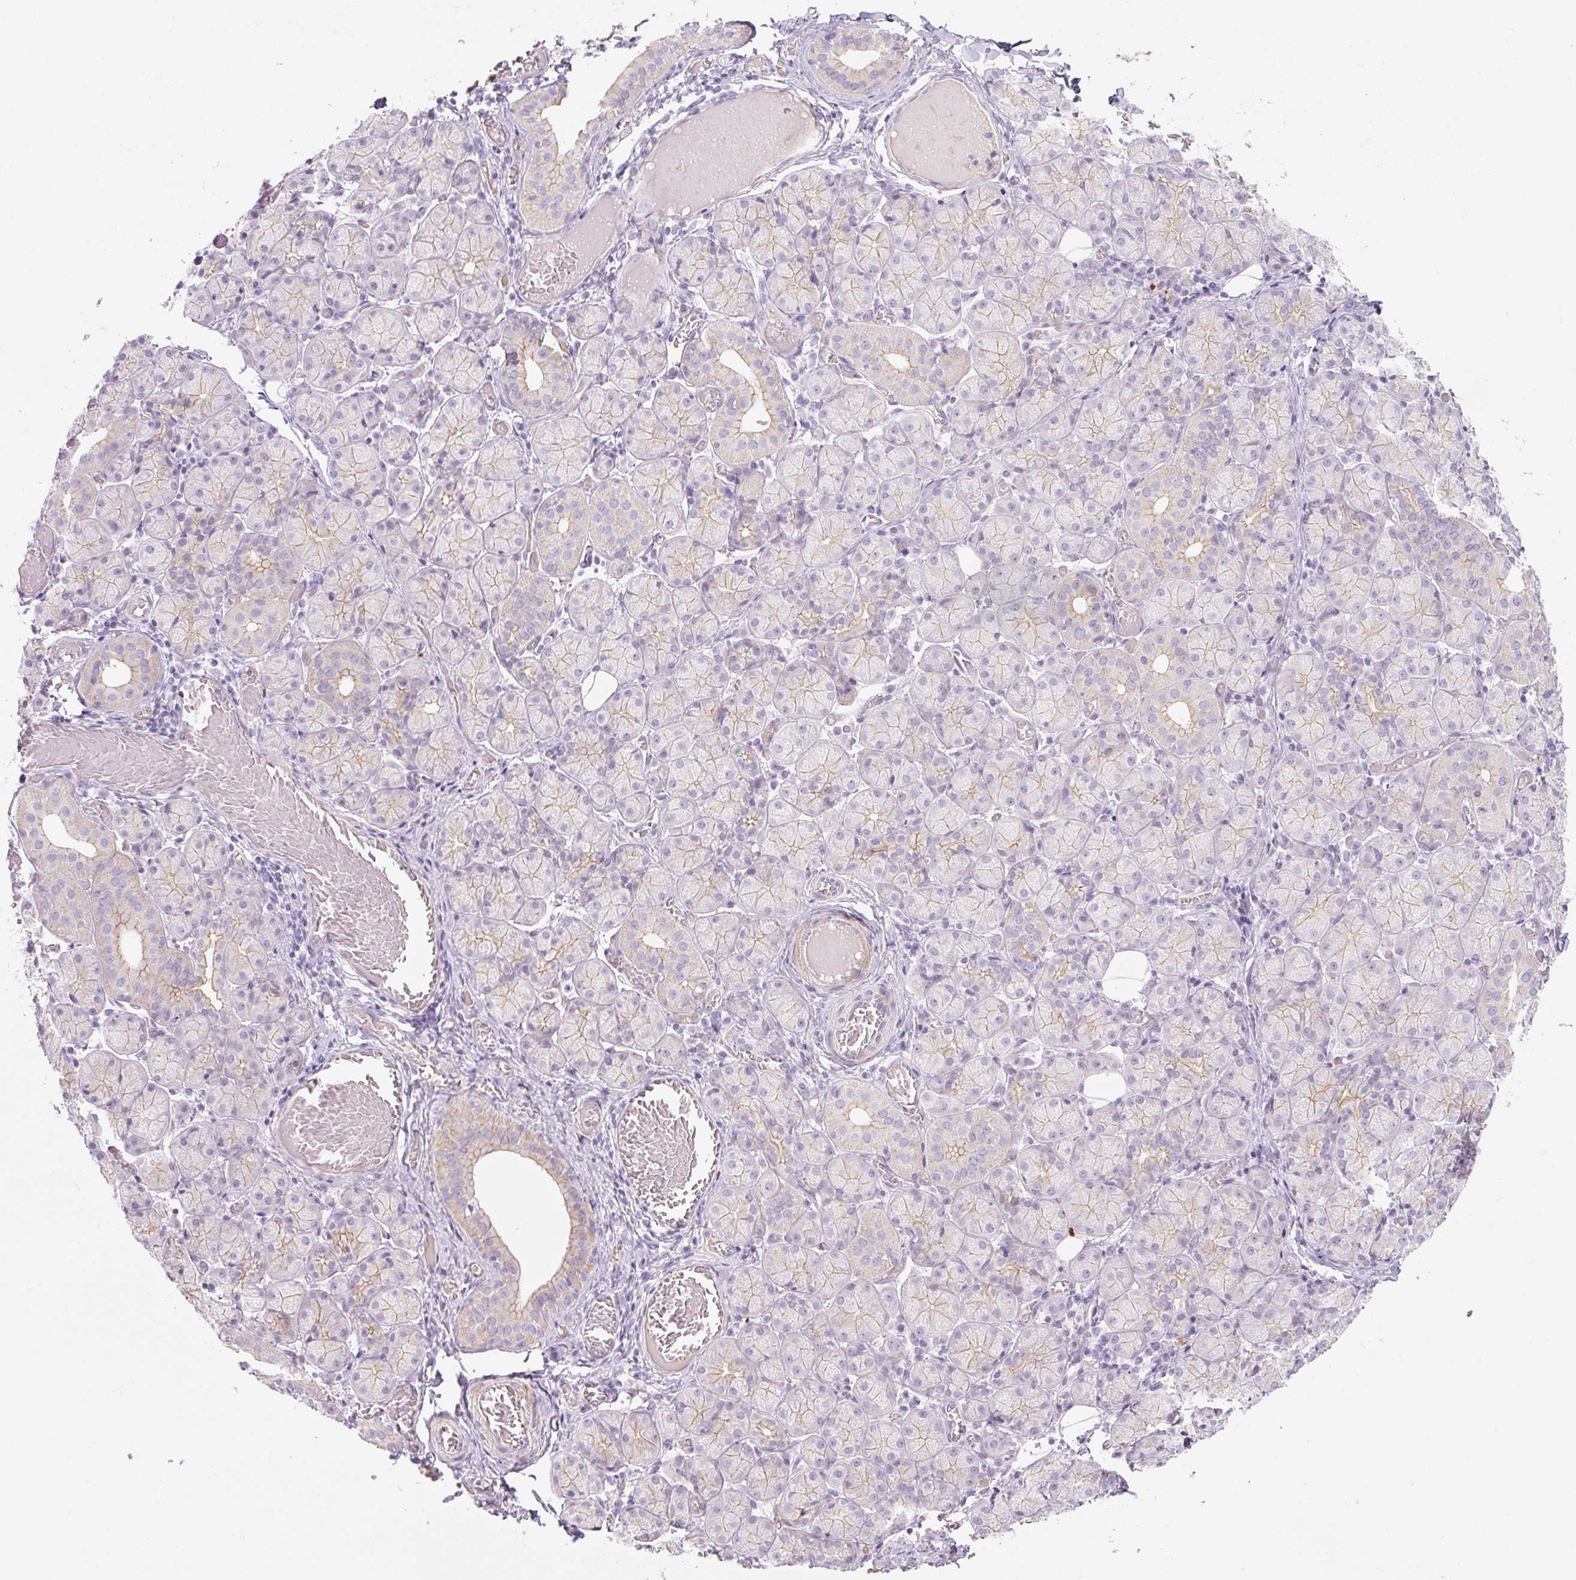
{"staining": {"intensity": "weak", "quantity": "25%-75%", "location": "cytoplasmic/membranous"}, "tissue": "salivary gland", "cell_type": "Glandular cells", "image_type": "normal", "snomed": [{"axis": "morphology", "description": "Normal tissue, NOS"}, {"axis": "topography", "description": "Salivary gland"}], "caption": "This micrograph demonstrates immunohistochemistry (IHC) staining of normal human salivary gland, with low weak cytoplasmic/membranous staining in approximately 25%-75% of glandular cells.", "gene": "PRM1", "patient": {"sex": "female", "age": 24}}